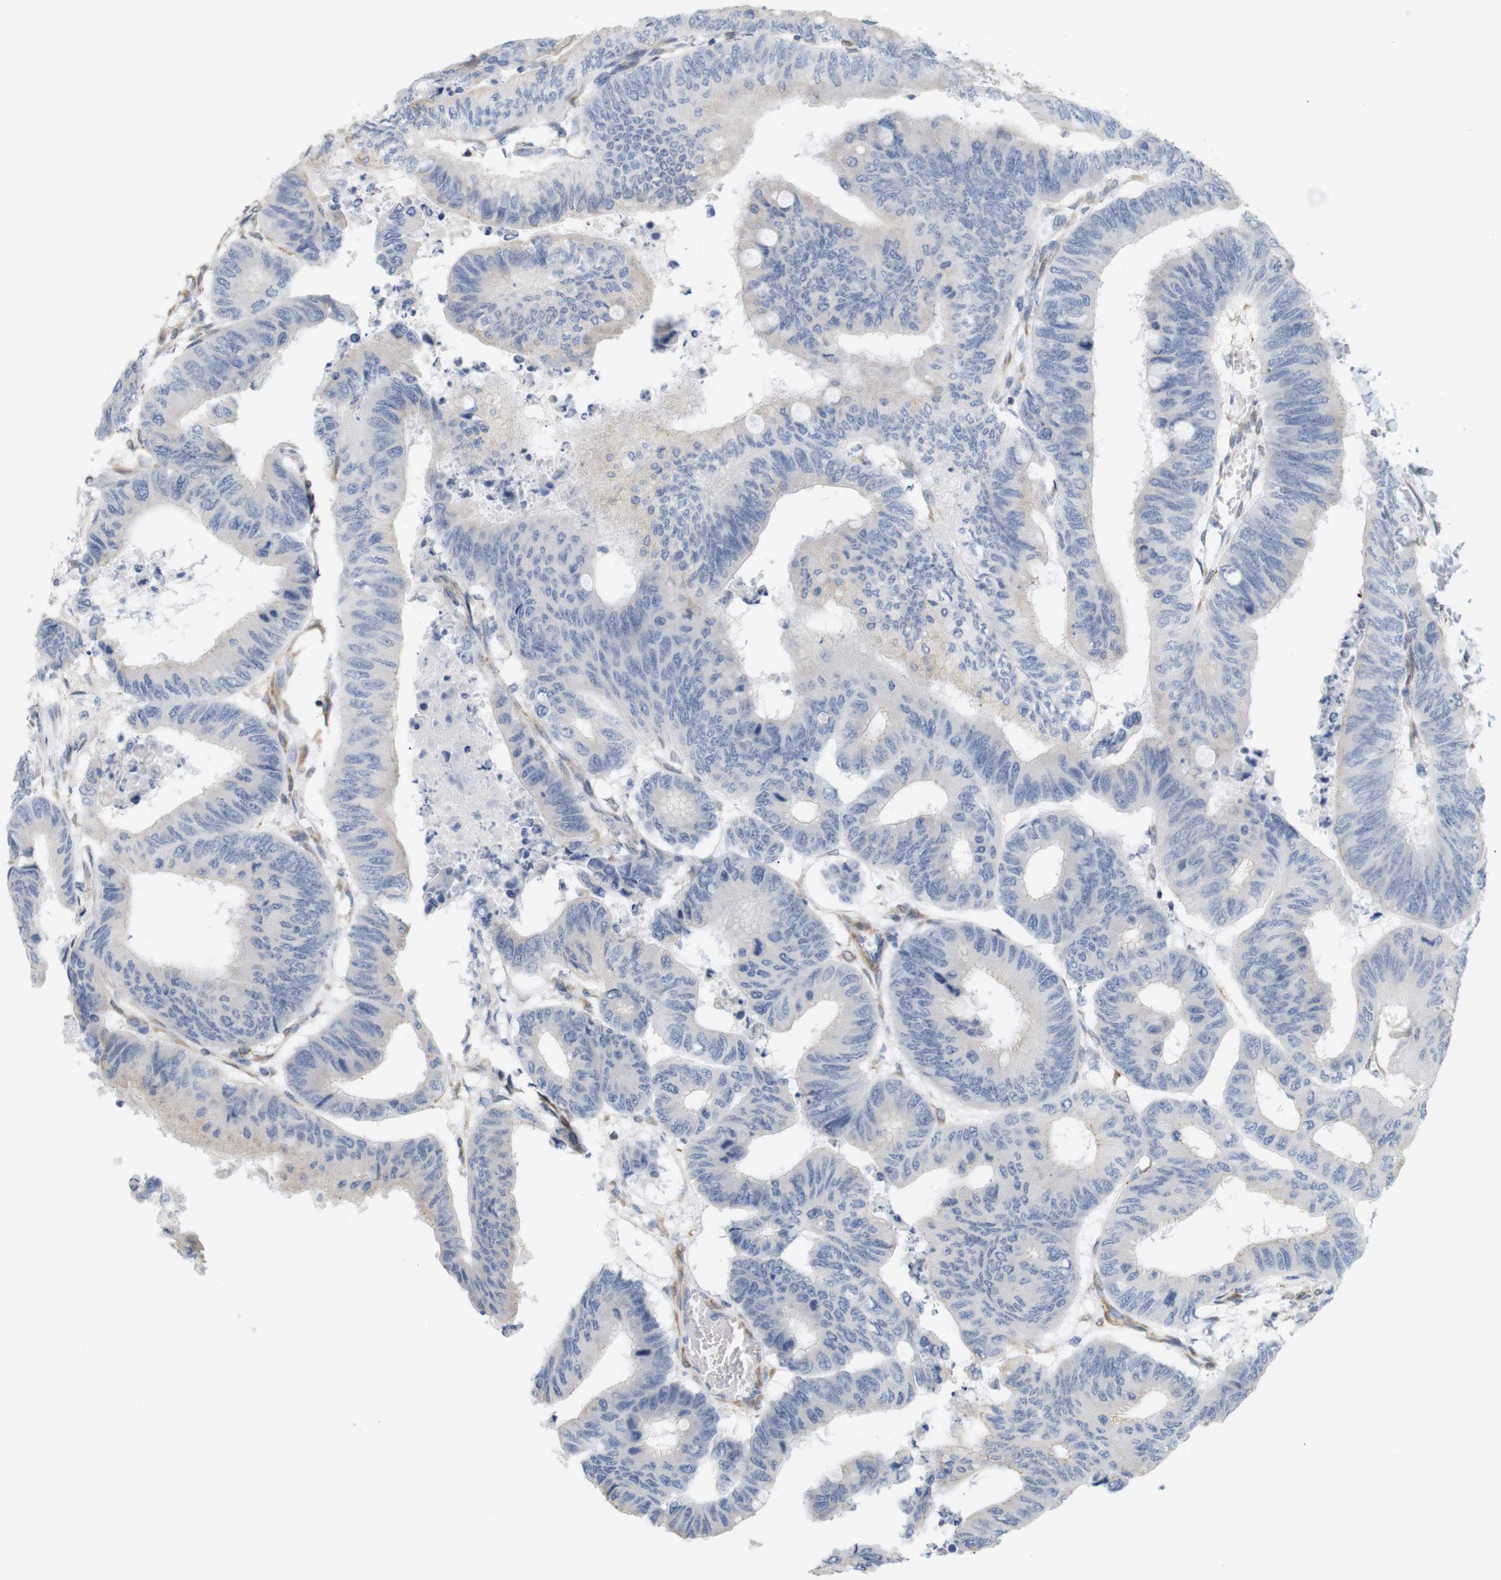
{"staining": {"intensity": "negative", "quantity": "none", "location": "none"}, "tissue": "colorectal cancer", "cell_type": "Tumor cells", "image_type": "cancer", "snomed": [{"axis": "morphology", "description": "Normal tissue, NOS"}, {"axis": "morphology", "description": "Adenocarcinoma, NOS"}, {"axis": "topography", "description": "Rectum"}, {"axis": "topography", "description": "Peripheral nerve tissue"}], "caption": "This is an immunohistochemistry micrograph of human colorectal cancer. There is no staining in tumor cells.", "gene": "ITPR1", "patient": {"sex": "male", "age": 92}}